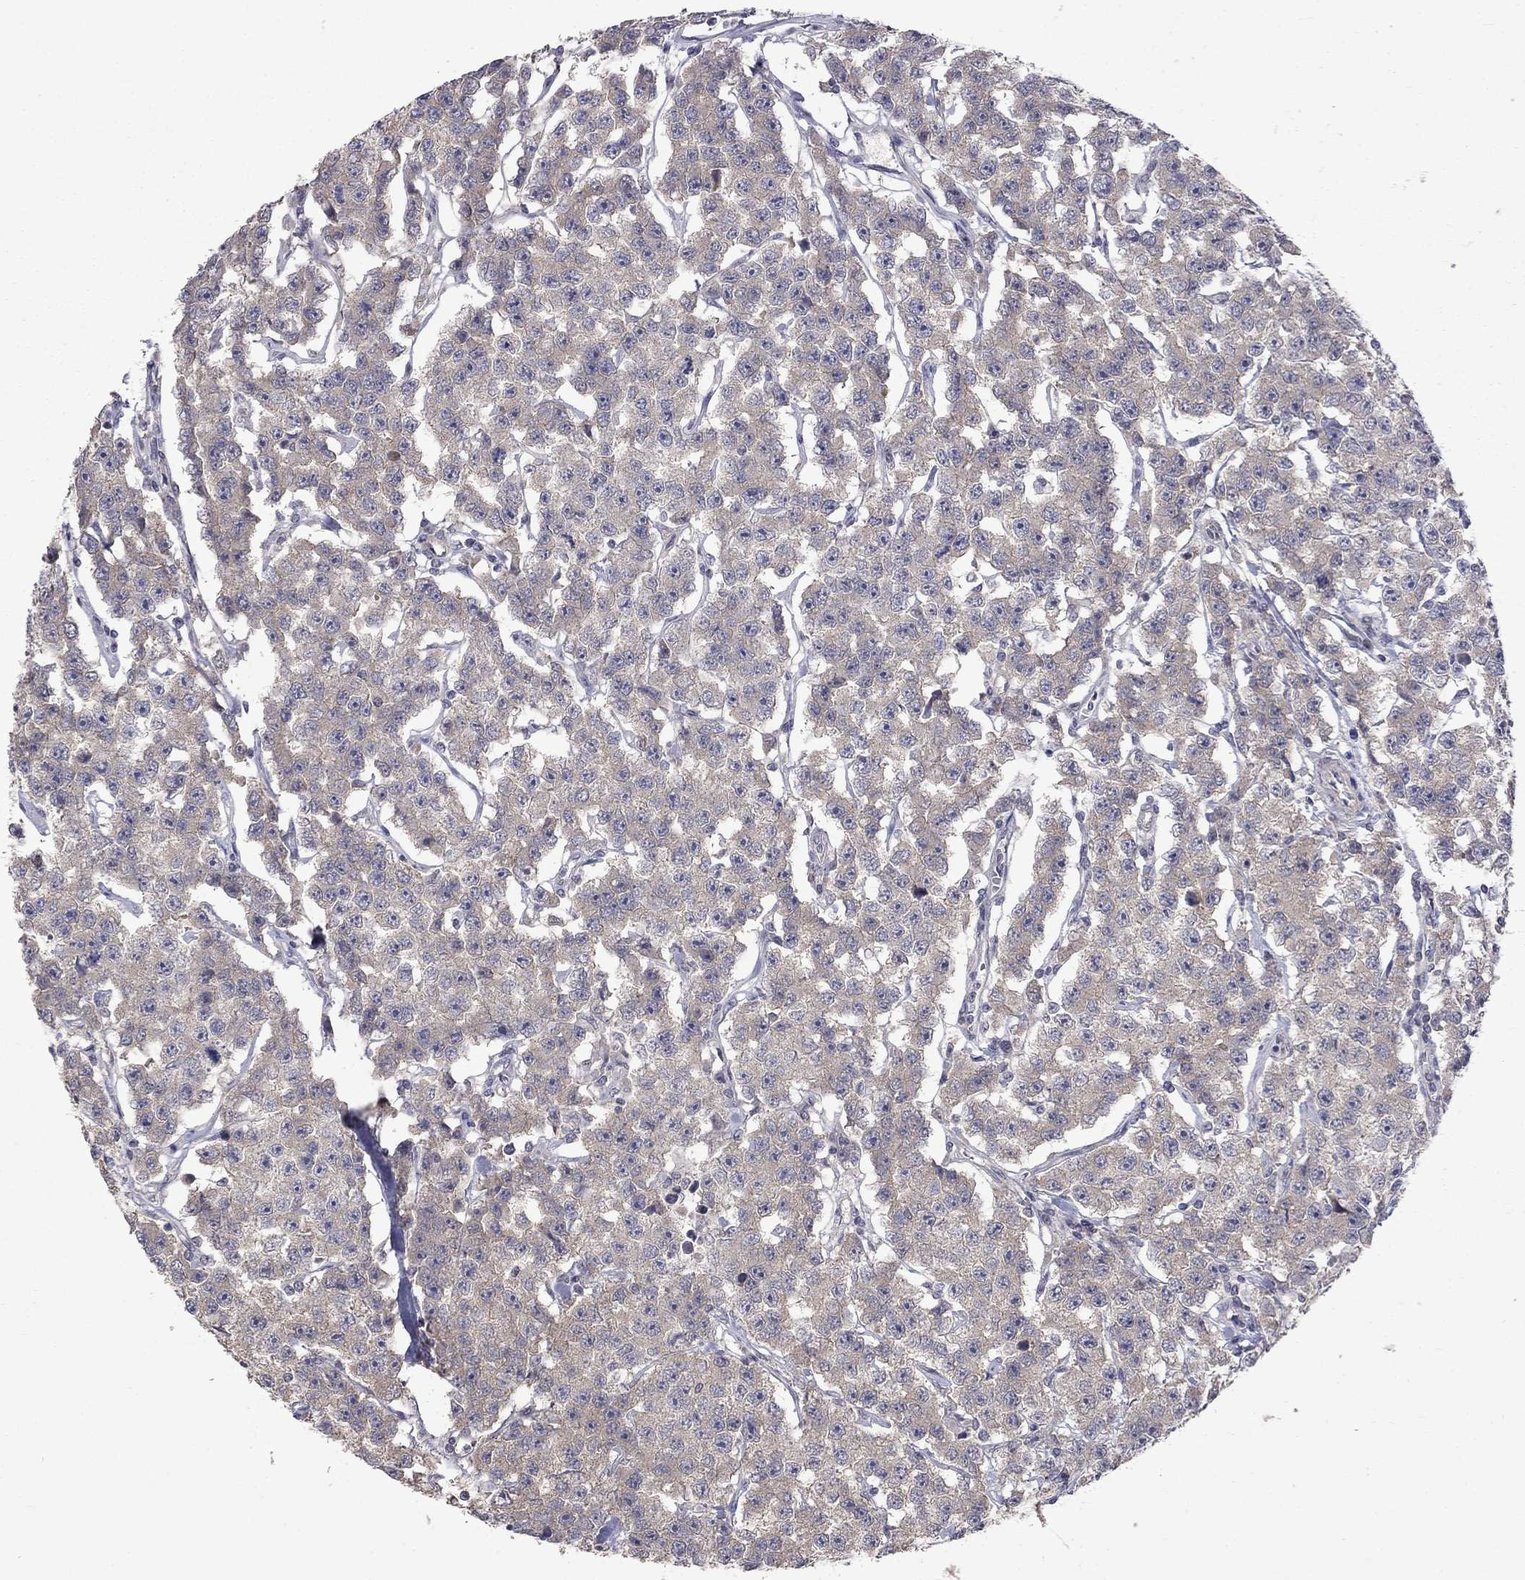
{"staining": {"intensity": "weak", "quantity": "<25%", "location": "cytoplasmic/membranous"}, "tissue": "testis cancer", "cell_type": "Tumor cells", "image_type": "cancer", "snomed": [{"axis": "morphology", "description": "Seminoma, NOS"}, {"axis": "topography", "description": "Testis"}], "caption": "High magnification brightfield microscopy of testis cancer (seminoma) stained with DAB (3,3'-diaminobenzidine) (brown) and counterstained with hematoxylin (blue): tumor cells show no significant positivity. The staining was performed using DAB (3,3'-diaminobenzidine) to visualize the protein expression in brown, while the nuclei were stained in blue with hematoxylin (Magnification: 20x).", "gene": "SLC39A14", "patient": {"sex": "male", "age": 59}}